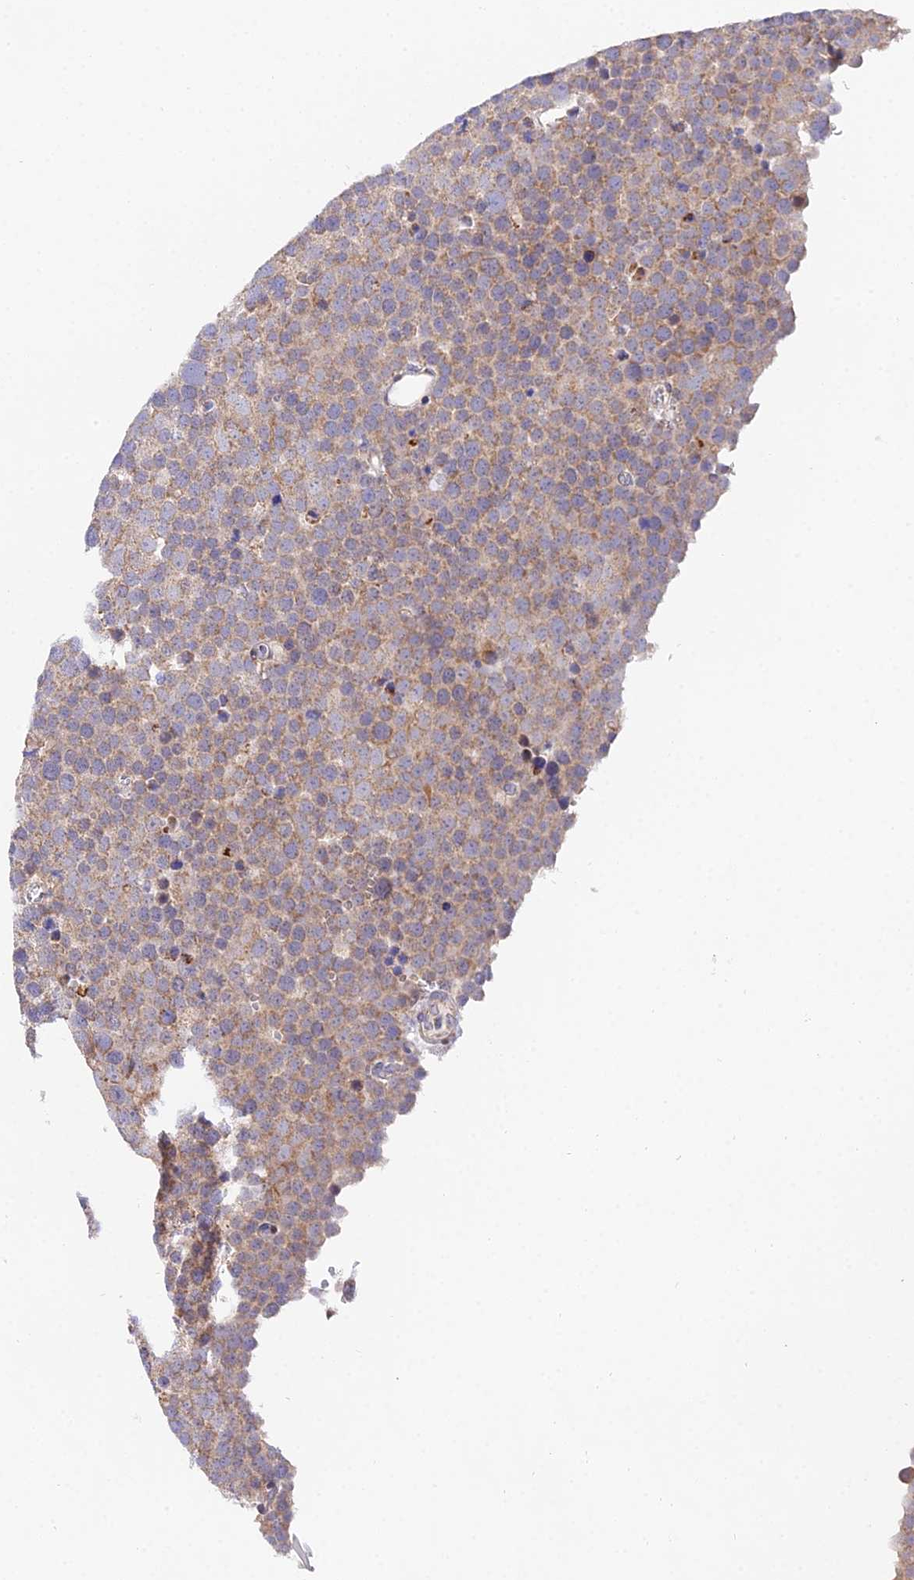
{"staining": {"intensity": "weak", "quantity": ">75%", "location": "cytoplasmic/membranous"}, "tissue": "testis cancer", "cell_type": "Tumor cells", "image_type": "cancer", "snomed": [{"axis": "morphology", "description": "Seminoma, NOS"}, {"axis": "topography", "description": "Testis"}], "caption": "An image showing weak cytoplasmic/membranous positivity in about >75% of tumor cells in testis seminoma, as visualized by brown immunohistochemical staining.", "gene": "ATP5PB", "patient": {"sex": "male", "age": 71}}